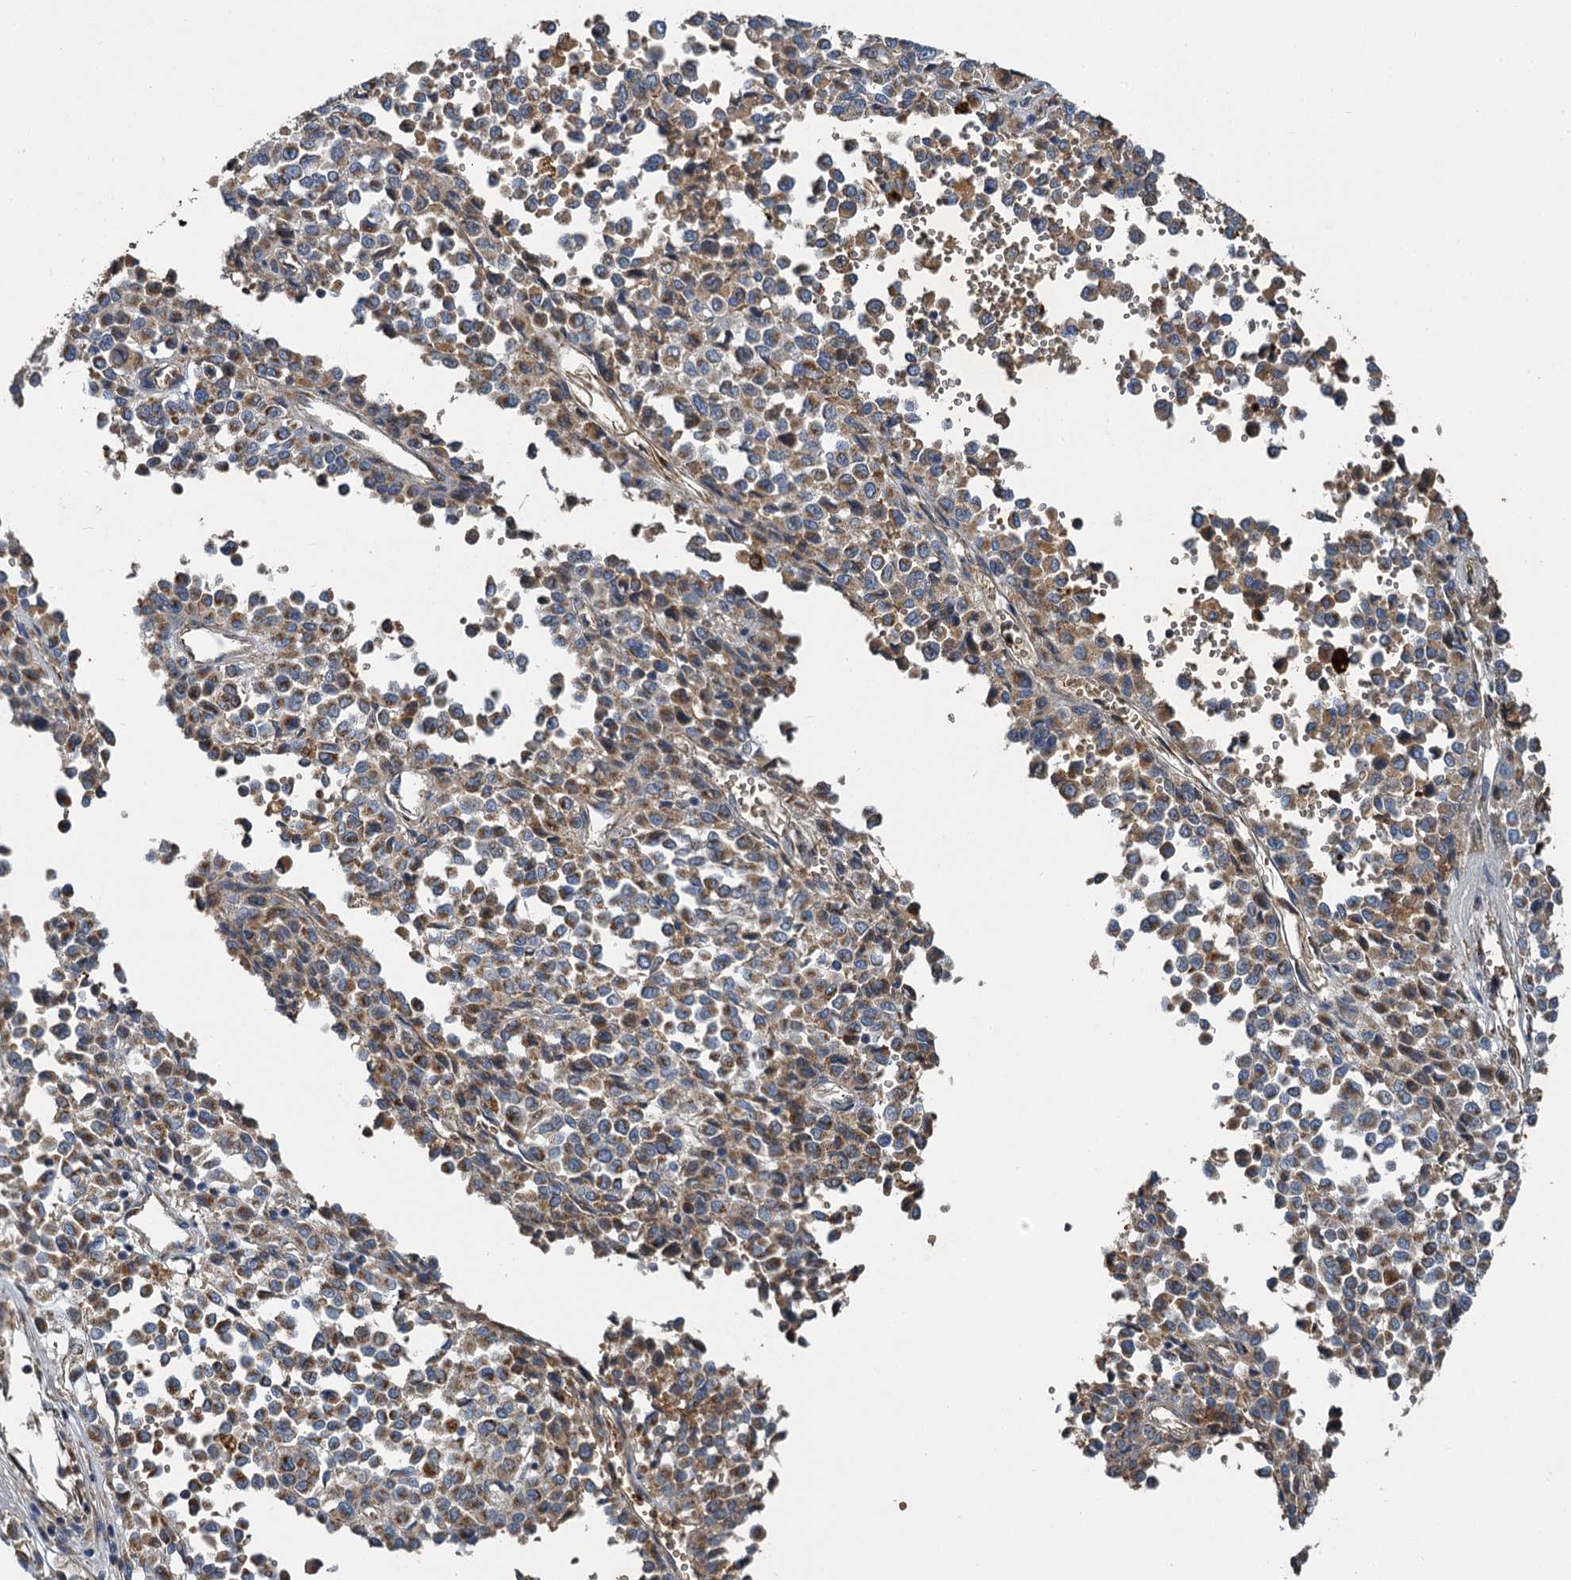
{"staining": {"intensity": "moderate", "quantity": "25%-75%", "location": "cytoplasmic/membranous"}, "tissue": "melanoma", "cell_type": "Tumor cells", "image_type": "cancer", "snomed": [{"axis": "morphology", "description": "Malignant melanoma, Metastatic site"}, {"axis": "topography", "description": "Pancreas"}], "caption": "Immunohistochemical staining of melanoma demonstrates medium levels of moderate cytoplasmic/membranous protein expression in about 25%-75% of tumor cells. (Brightfield microscopy of DAB IHC at high magnification).", "gene": "BCS1L", "patient": {"sex": "female", "age": 30}}